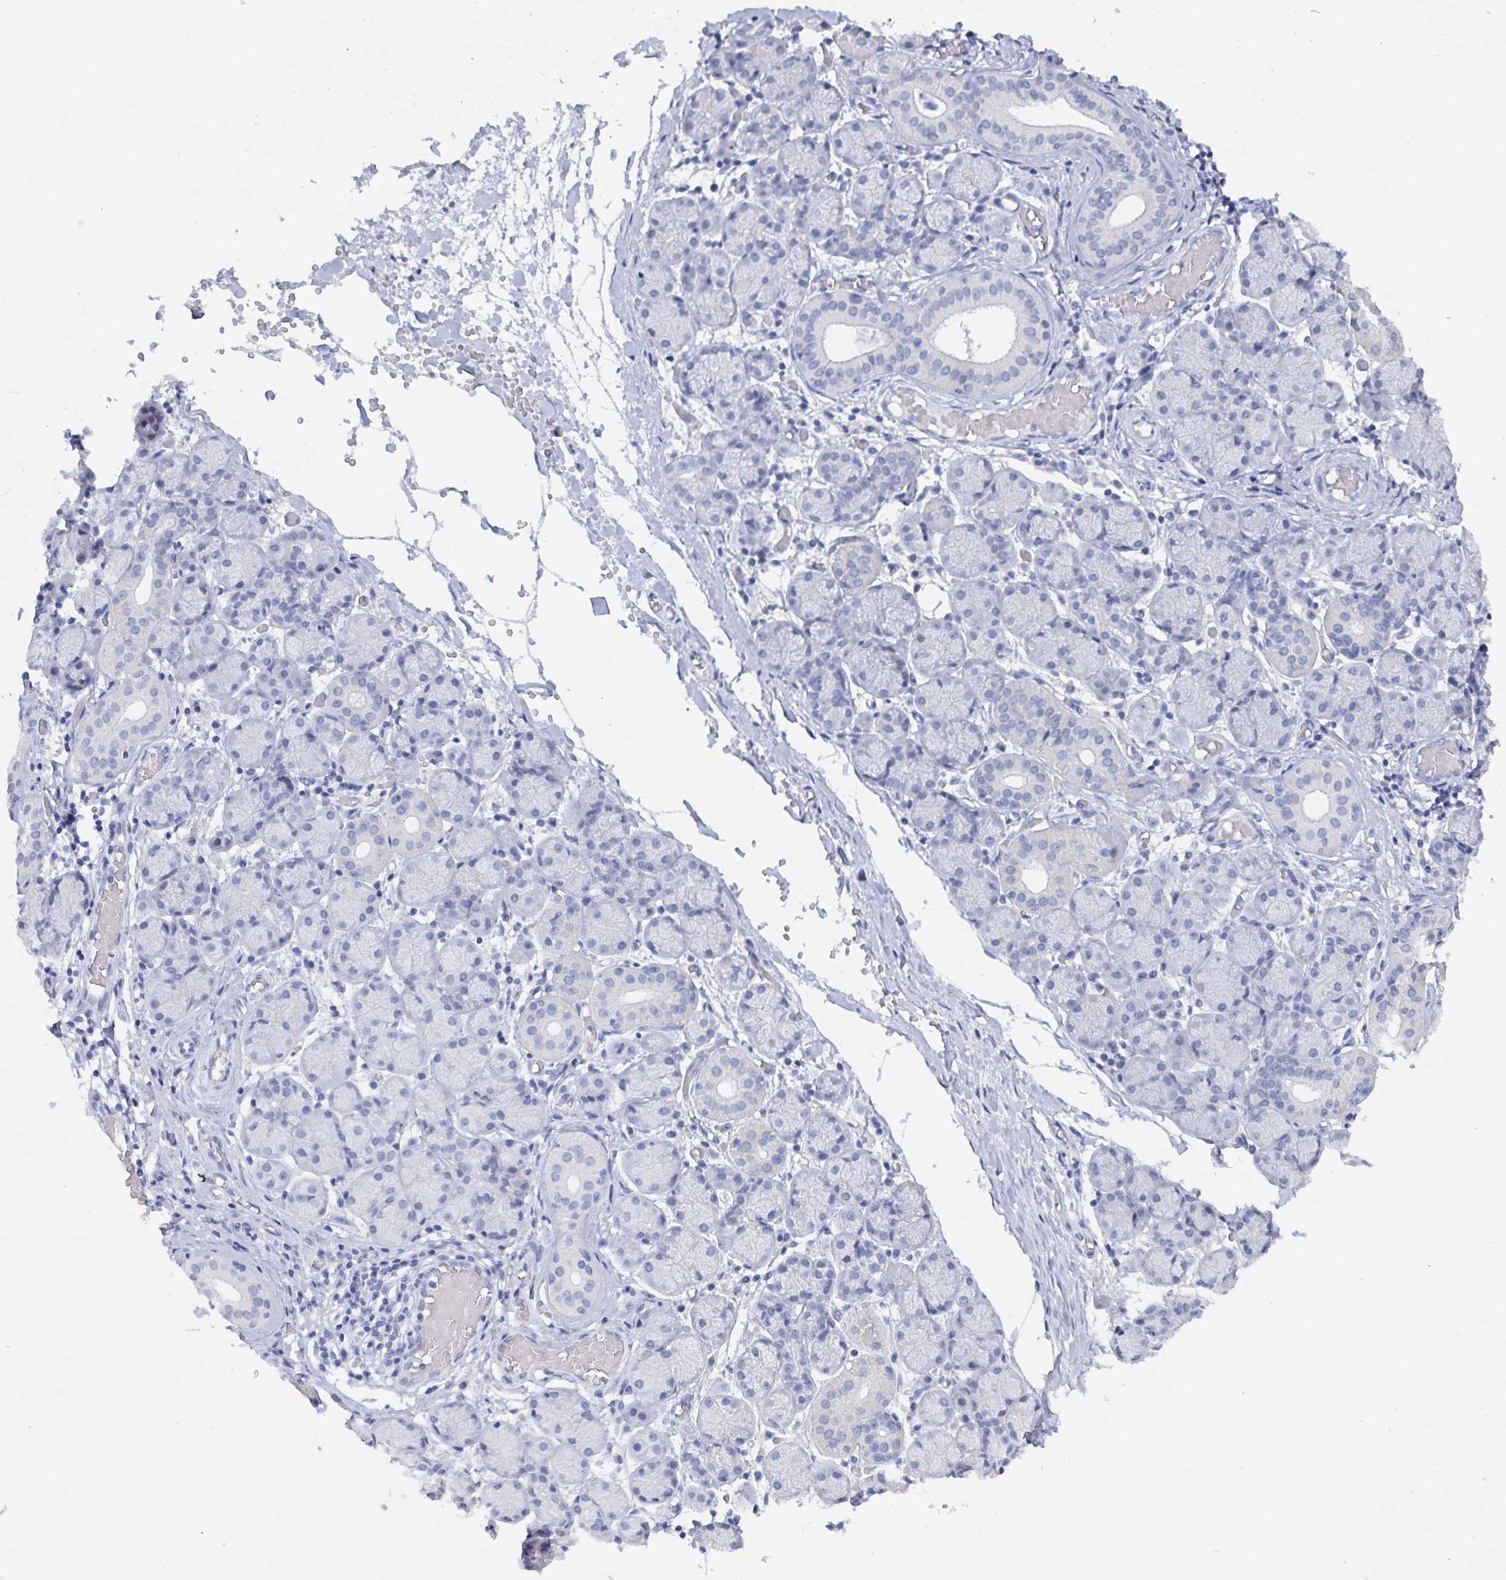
{"staining": {"intensity": "negative", "quantity": "none", "location": "none"}, "tissue": "salivary gland", "cell_type": "Glandular cells", "image_type": "normal", "snomed": [{"axis": "morphology", "description": "Normal tissue, NOS"}, {"axis": "topography", "description": "Salivary gland"}], "caption": "DAB immunohistochemical staining of benign human salivary gland exhibits no significant expression in glandular cells. (DAB (3,3'-diaminobenzidine) immunohistochemistry (IHC) with hematoxylin counter stain).", "gene": "CAMKV", "patient": {"sex": "female", "age": 24}}